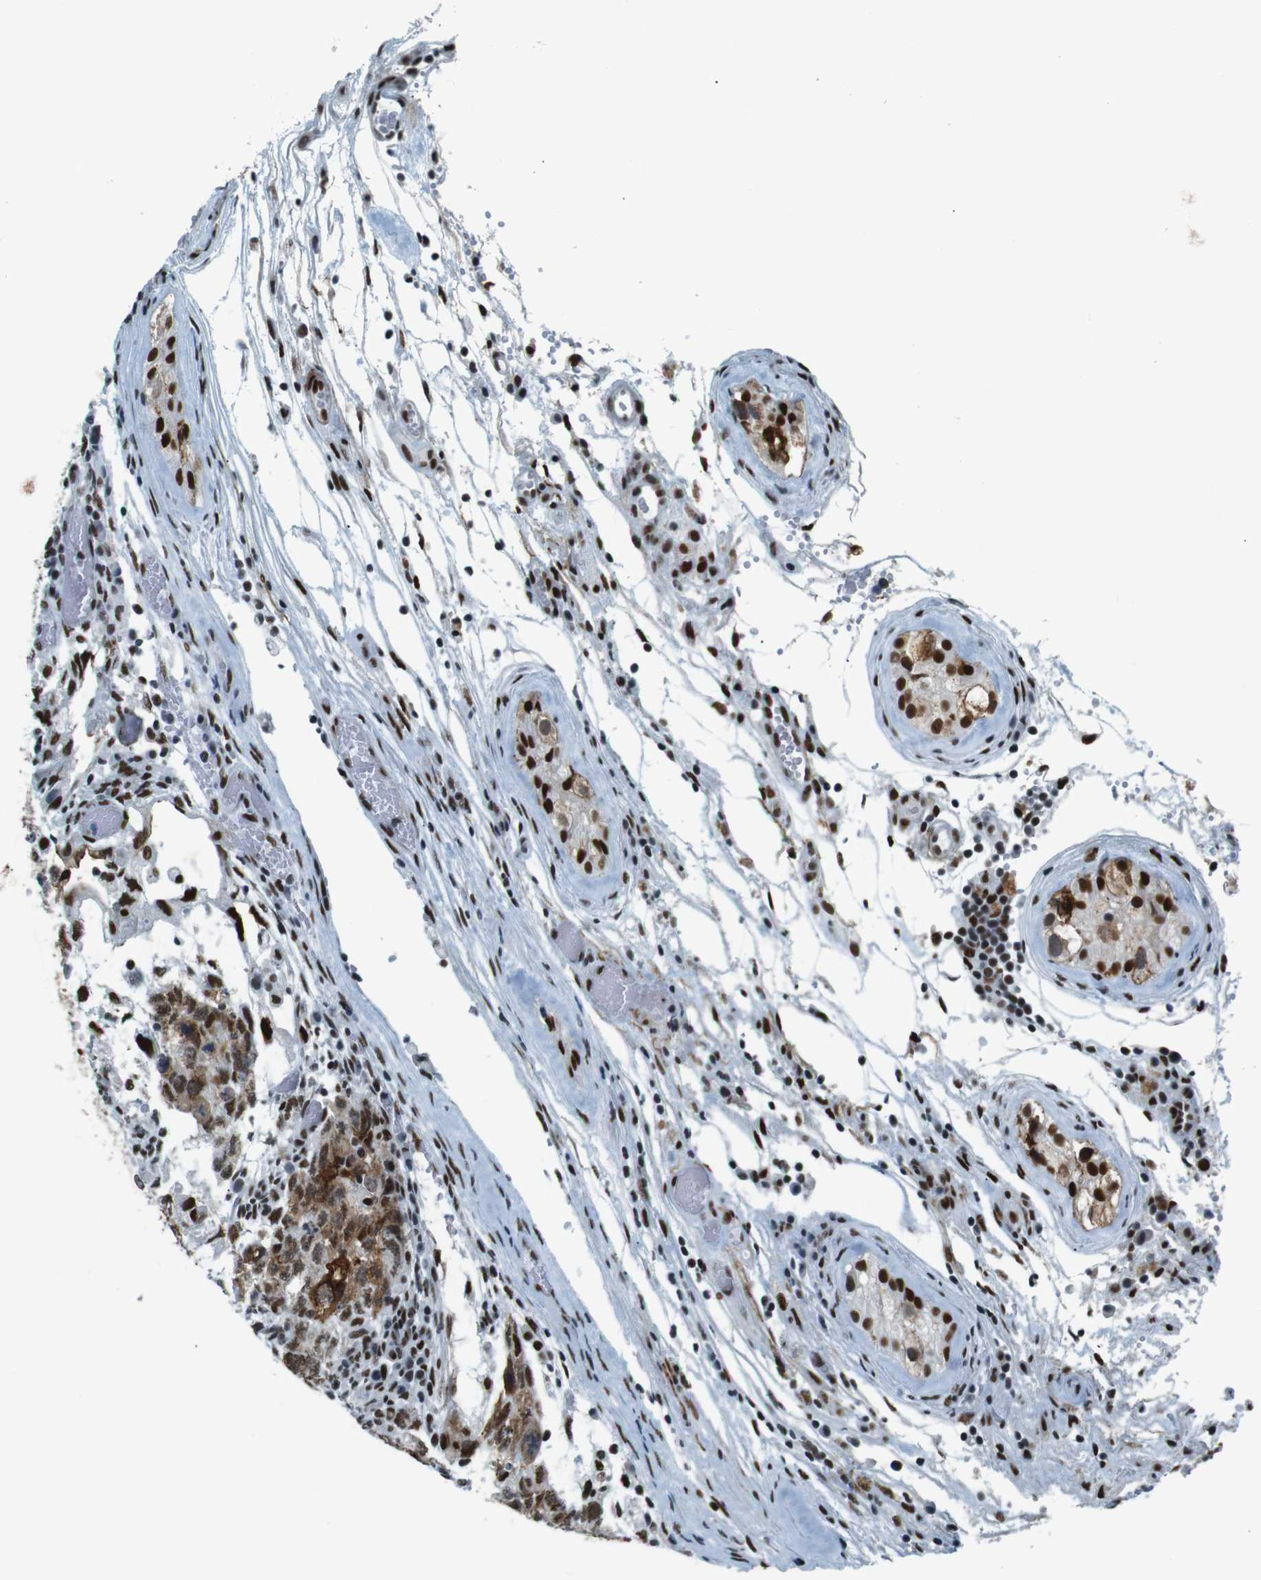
{"staining": {"intensity": "moderate", "quantity": ">75%", "location": "cytoplasmic/membranous,nuclear"}, "tissue": "testis cancer", "cell_type": "Tumor cells", "image_type": "cancer", "snomed": [{"axis": "morphology", "description": "Normal tissue, NOS"}, {"axis": "morphology", "description": "Carcinoma, Embryonal, NOS"}, {"axis": "topography", "description": "Testis"}], "caption": "Human testis embryonal carcinoma stained for a protein (brown) exhibits moderate cytoplasmic/membranous and nuclear positive expression in approximately >75% of tumor cells.", "gene": "HEXIM1", "patient": {"sex": "male", "age": 36}}